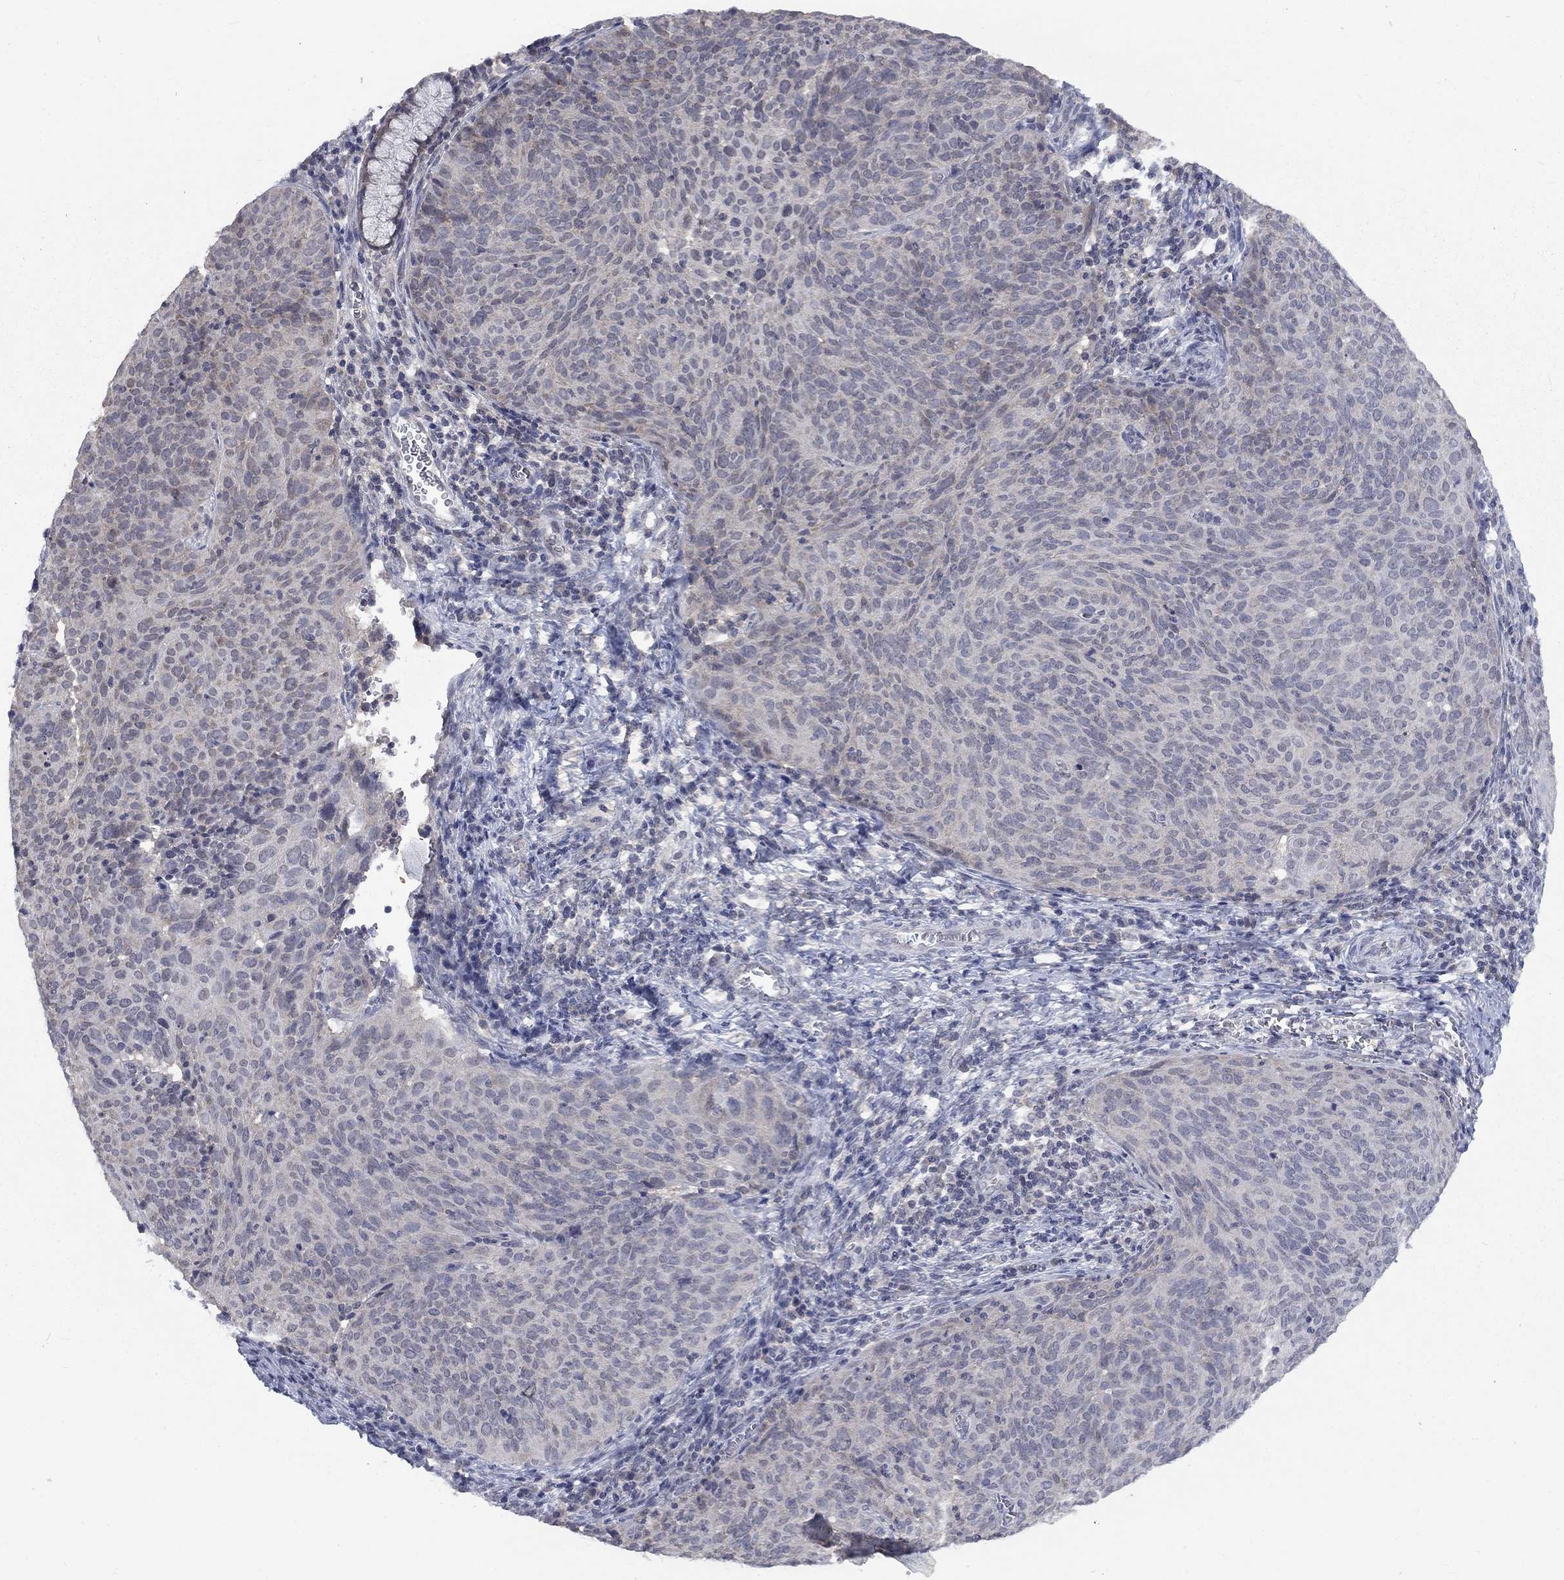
{"staining": {"intensity": "negative", "quantity": "none", "location": "none"}, "tissue": "cervical cancer", "cell_type": "Tumor cells", "image_type": "cancer", "snomed": [{"axis": "morphology", "description": "Squamous cell carcinoma, NOS"}, {"axis": "topography", "description": "Cervix"}], "caption": "Immunohistochemistry (IHC) micrograph of neoplastic tissue: human squamous cell carcinoma (cervical) stained with DAB (3,3'-diaminobenzidine) displays no significant protein staining in tumor cells.", "gene": "SPATA33", "patient": {"sex": "female", "age": 39}}